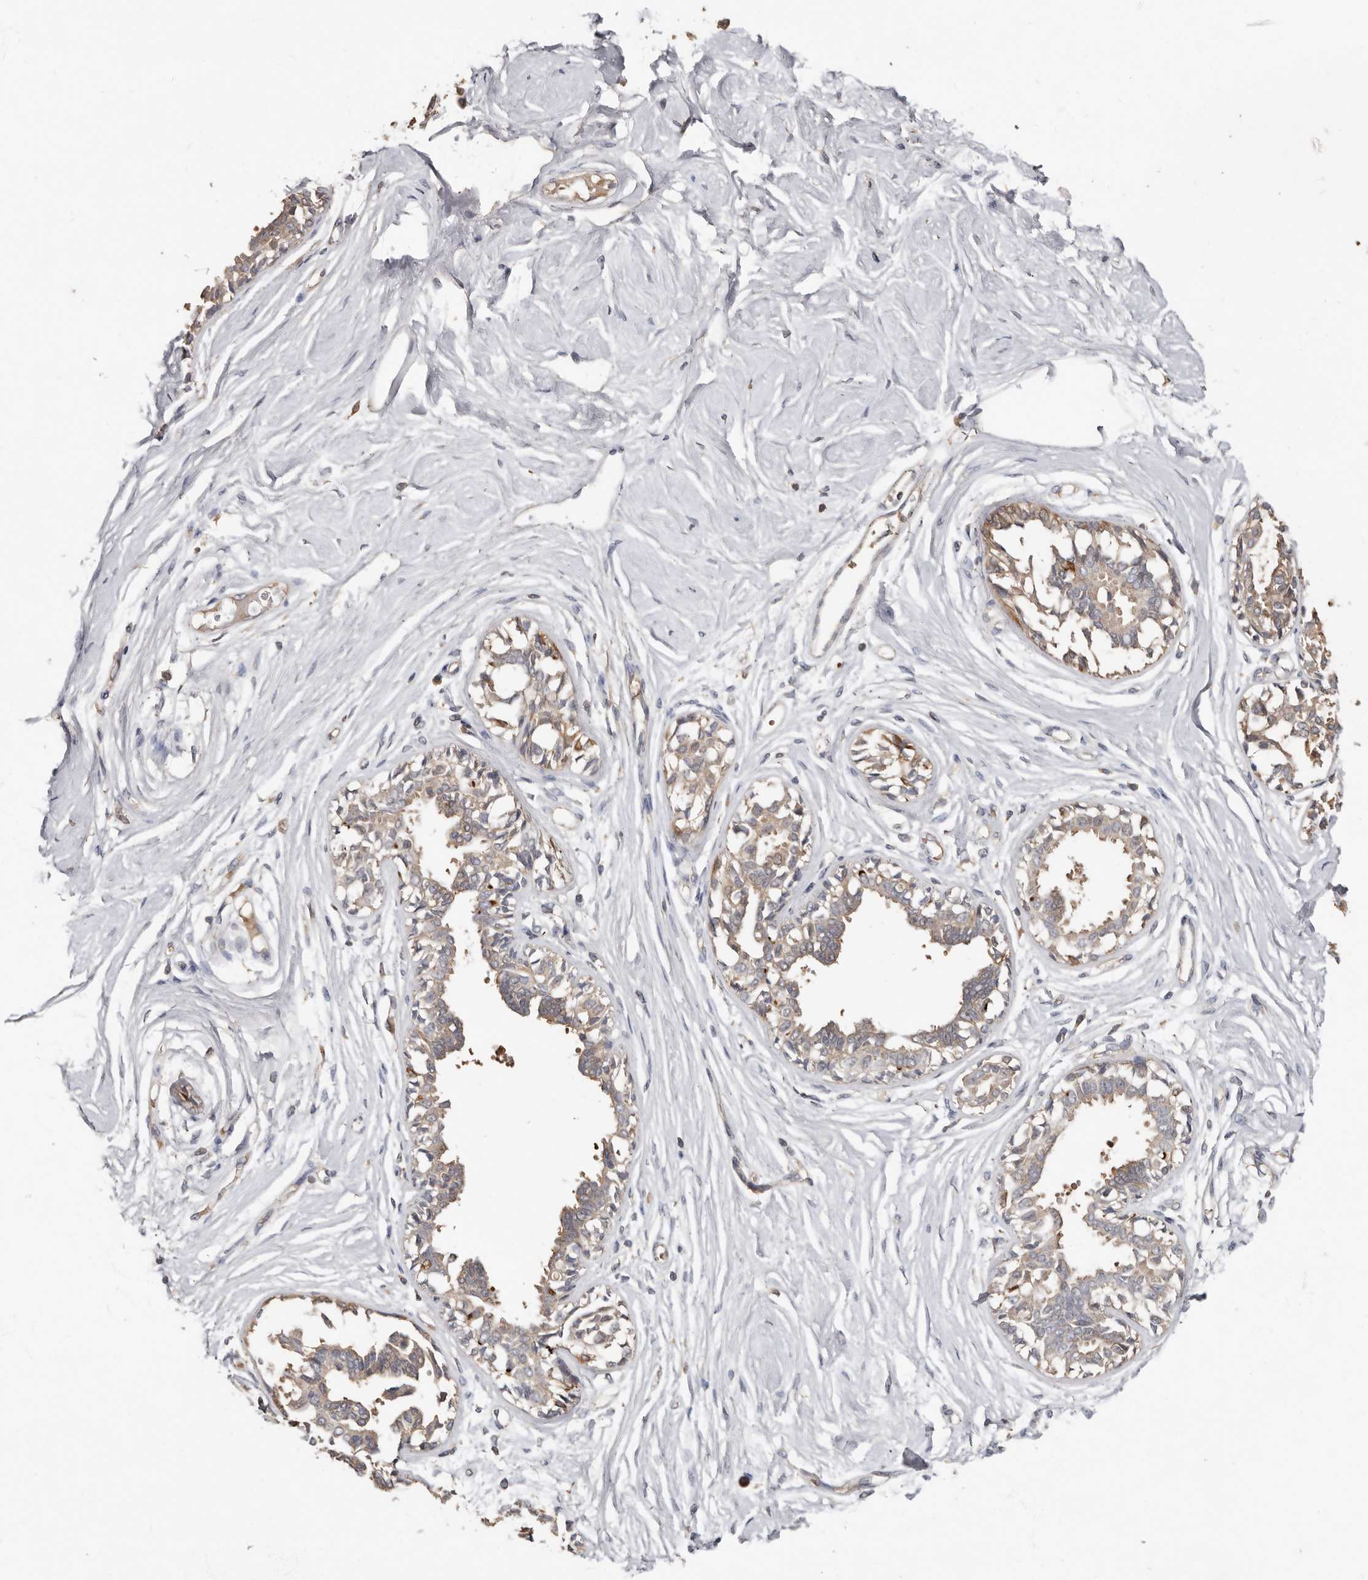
{"staining": {"intensity": "negative", "quantity": "none", "location": "none"}, "tissue": "breast", "cell_type": "Adipocytes", "image_type": "normal", "snomed": [{"axis": "morphology", "description": "Normal tissue, NOS"}, {"axis": "topography", "description": "Breast"}], "caption": "The photomicrograph displays no significant staining in adipocytes of breast.", "gene": "KIF26B", "patient": {"sex": "female", "age": 45}}